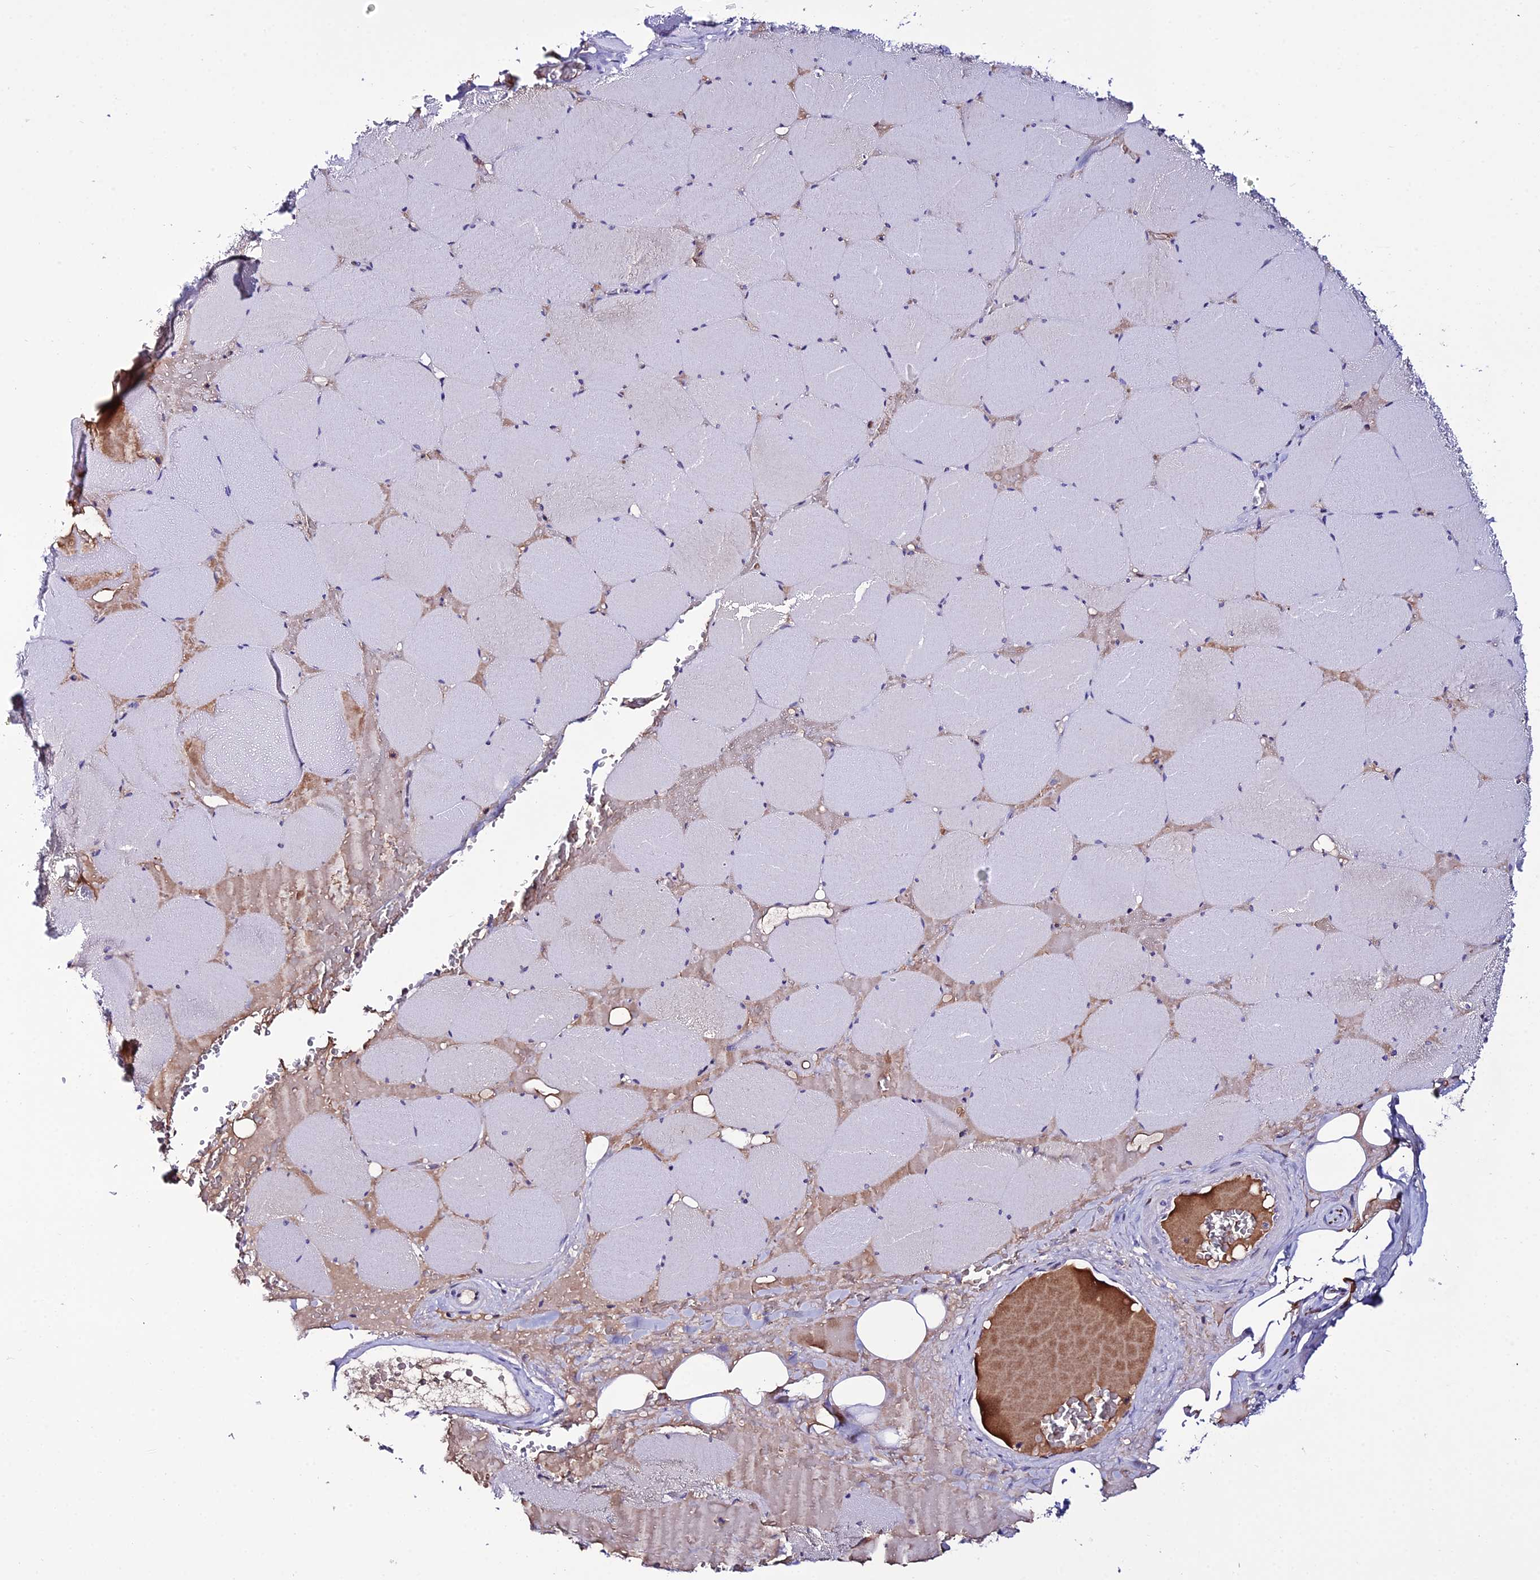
{"staining": {"intensity": "weak", "quantity": "25%-75%", "location": "cytoplasmic/membranous"}, "tissue": "skeletal muscle", "cell_type": "Myocytes", "image_type": "normal", "snomed": [{"axis": "morphology", "description": "Normal tissue, NOS"}, {"axis": "topography", "description": "Skeletal muscle"}, {"axis": "topography", "description": "Head-Neck"}], "caption": "Weak cytoplasmic/membranous positivity is appreciated in approximately 25%-75% of myocytes in unremarkable skeletal muscle. (DAB (3,3'-diaminobenzidine) = brown stain, brightfield microscopy at high magnification).", "gene": "DEFB132", "patient": {"sex": "male", "age": 66}}